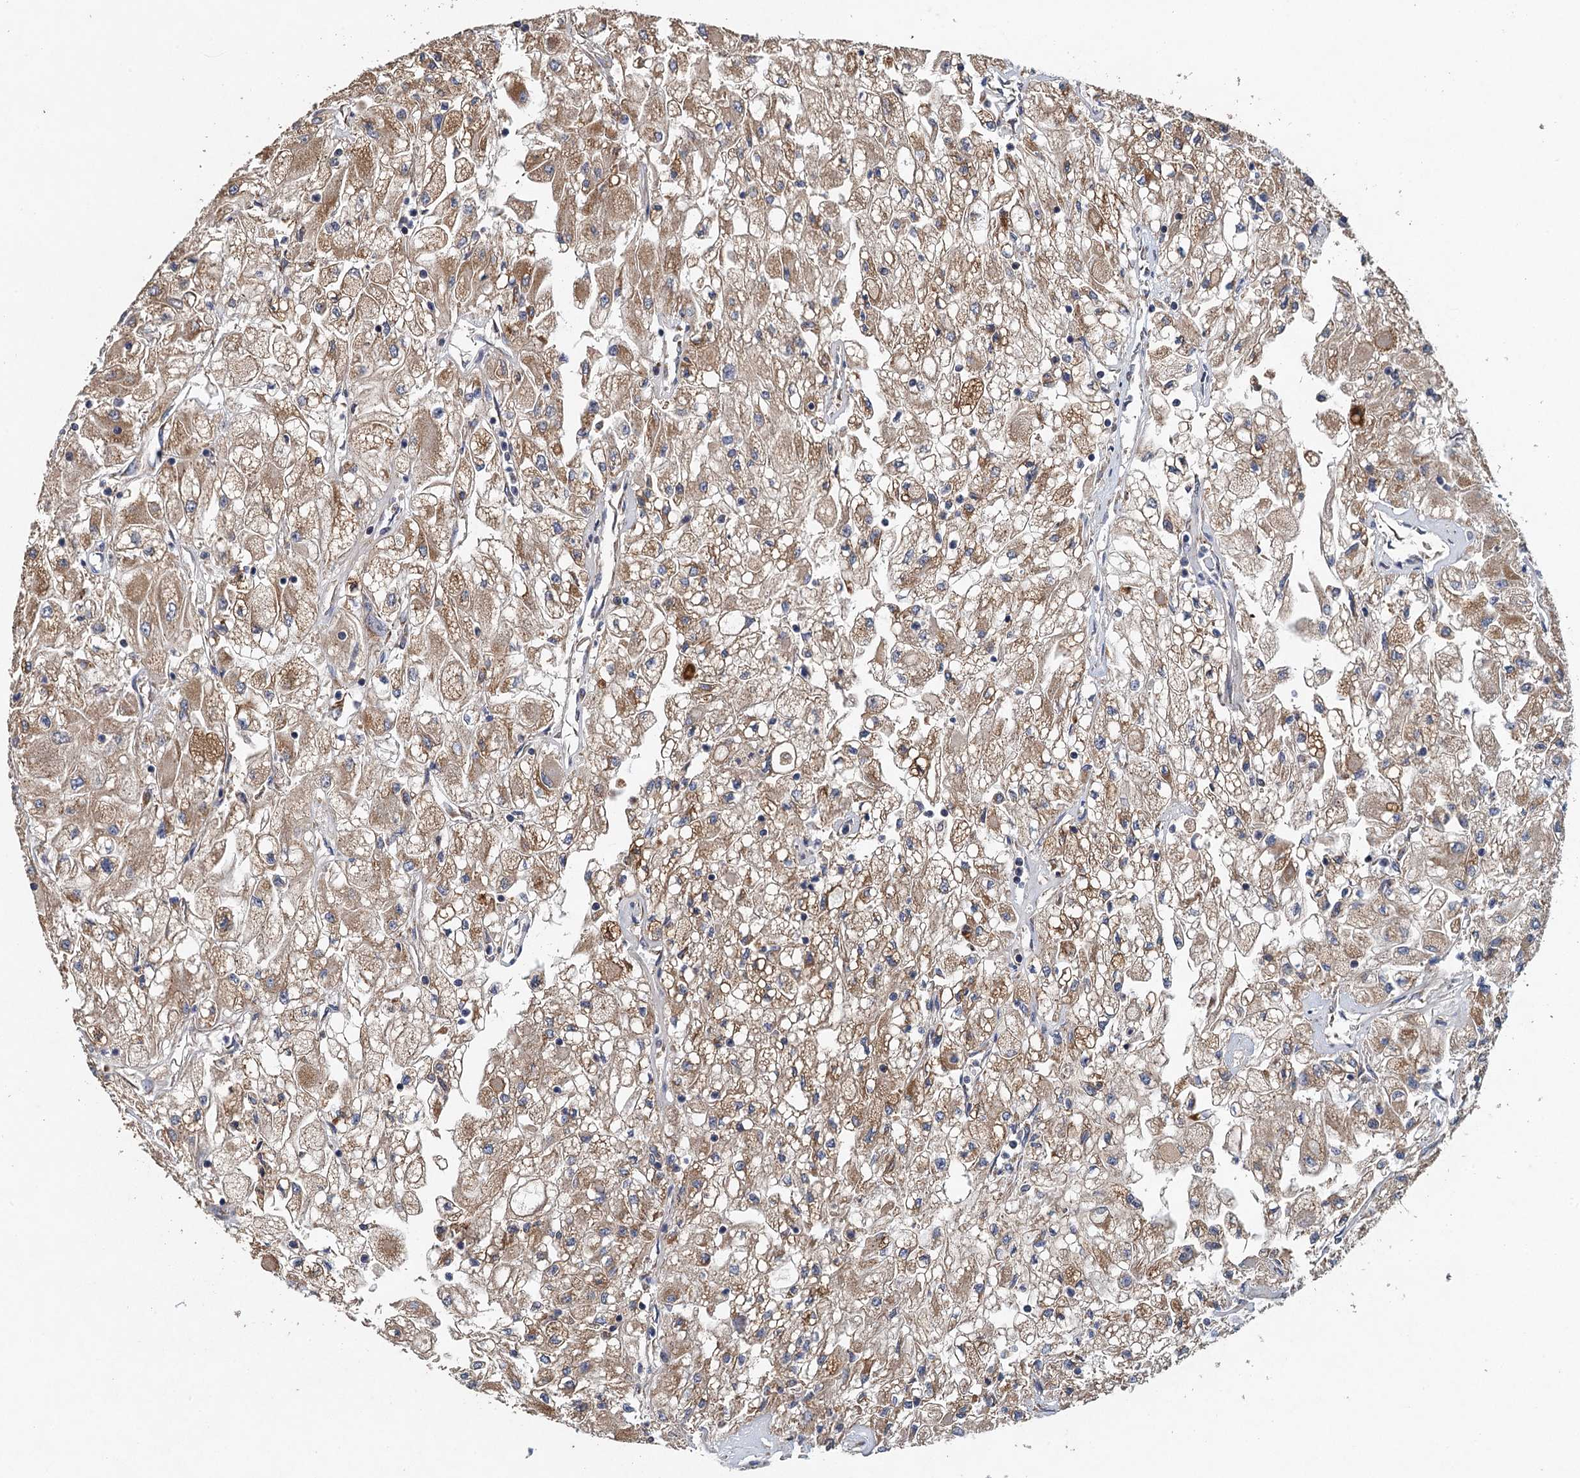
{"staining": {"intensity": "moderate", "quantity": ">75%", "location": "cytoplasmic/membranous"}, "tissue": "renal cancer", "cell_type": "Tumor cells", "image_type": "cancer", "snomed": [{"axis": "morphology", "description": "Adenocarcinoma, NOS"}, {"axis": "topography", "description": "Kidney"}], "caption": "Approximately >75% of tumor cells in human renal cancer display moderate cytoplasmic/membranous protein expression as visualized by brown immunohistochemical staining.", "gene": "BCS1L", "patient": {"sex": "male", "age": 80}}